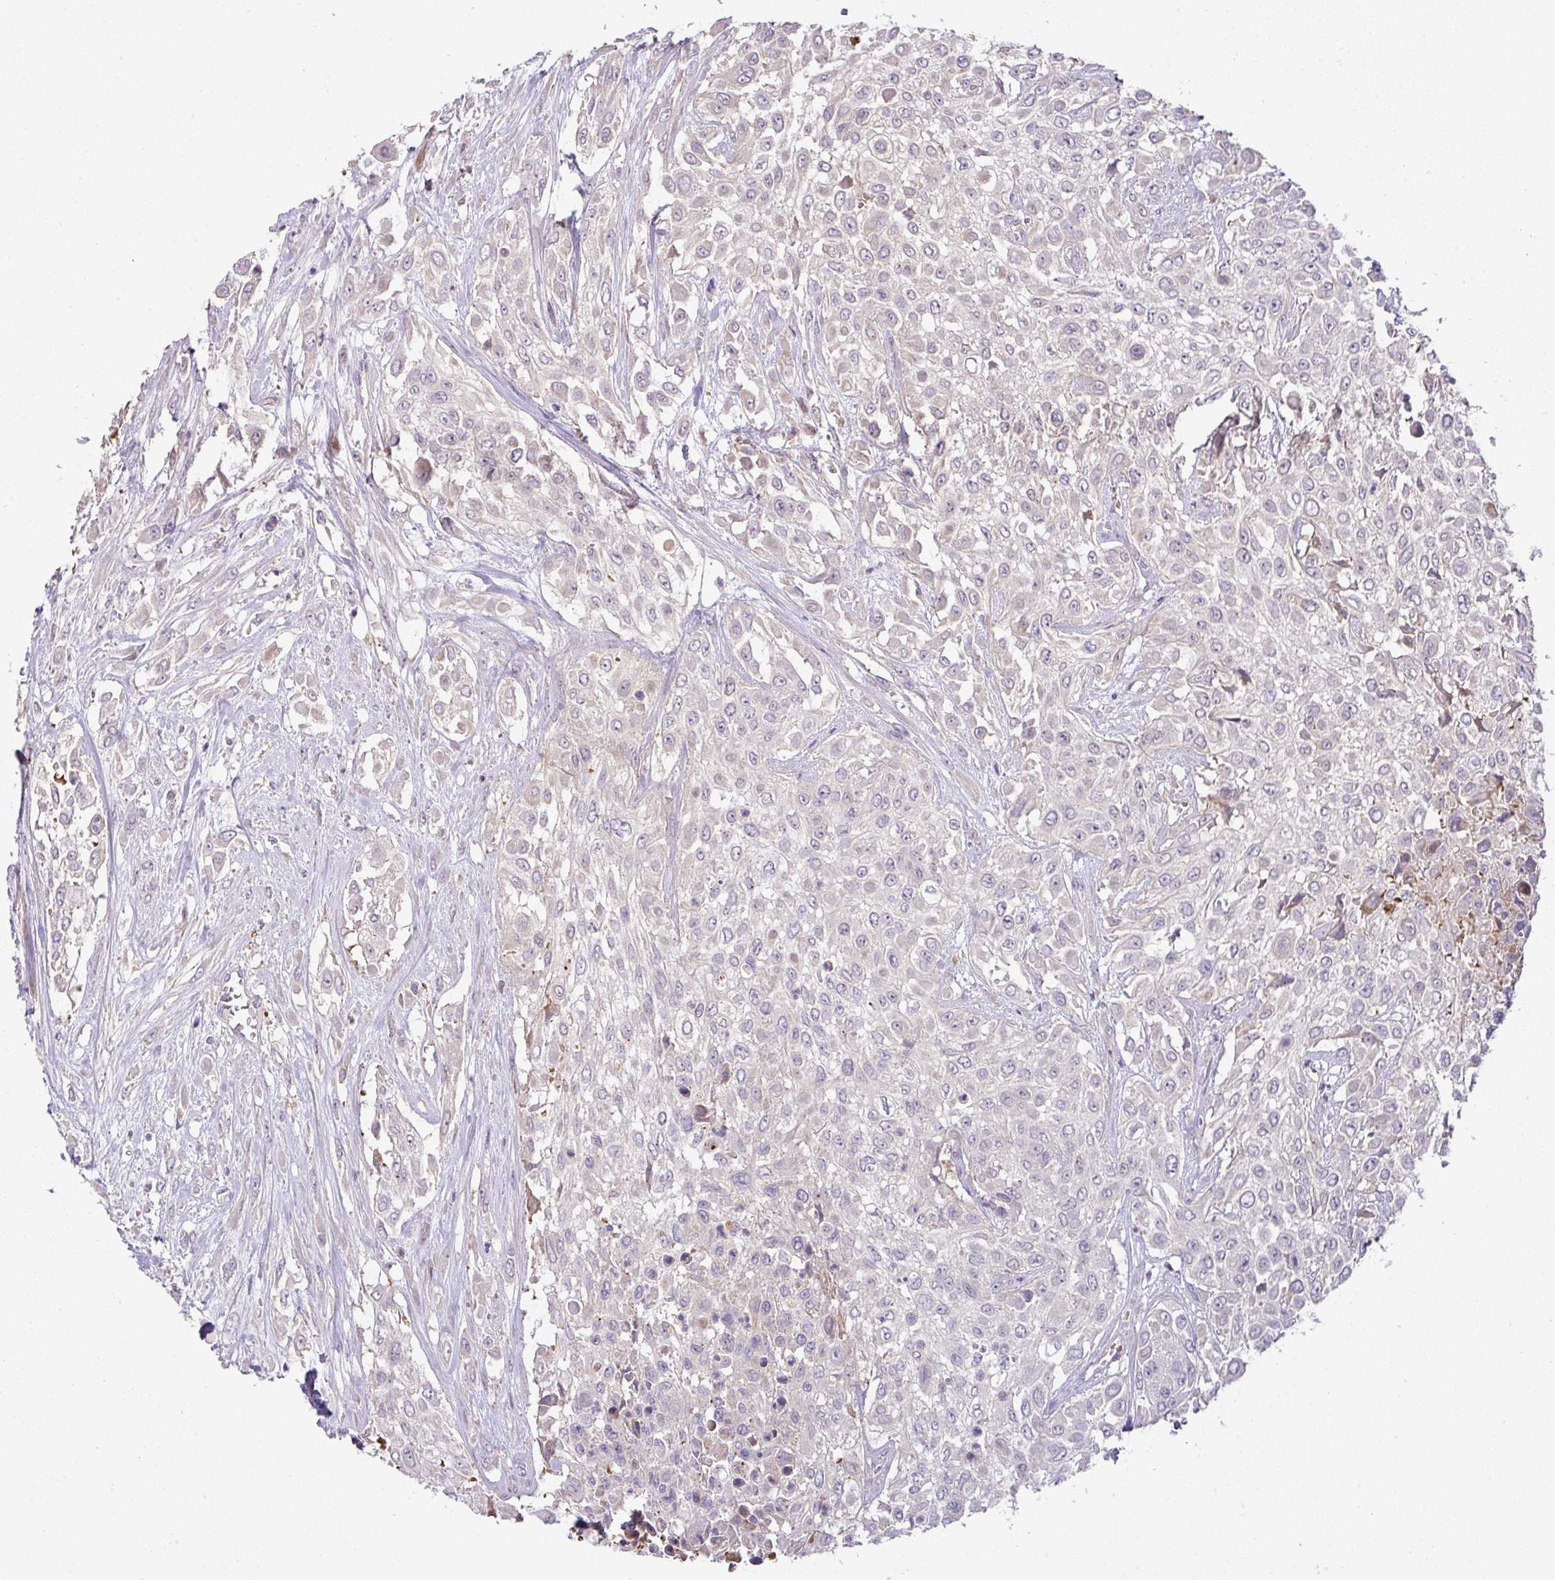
{"staining": {"intensity": "negative", "quantity": "none", "location": "none"}, "tissue": "urothelial cancer", "cell_type": "Tumor cells", "image_type": "cancer", "snomed": [{"axis": "morphology", "description": "Urothelial carcinoma, High grade"}, {"axis": "topography", "description": "Urinary bladder"}], "caption": "Tumor cells show no significant staining in urothelial cancer.", "gene": "HOXC13", "patient": {"sex": "male", "age": 57}}